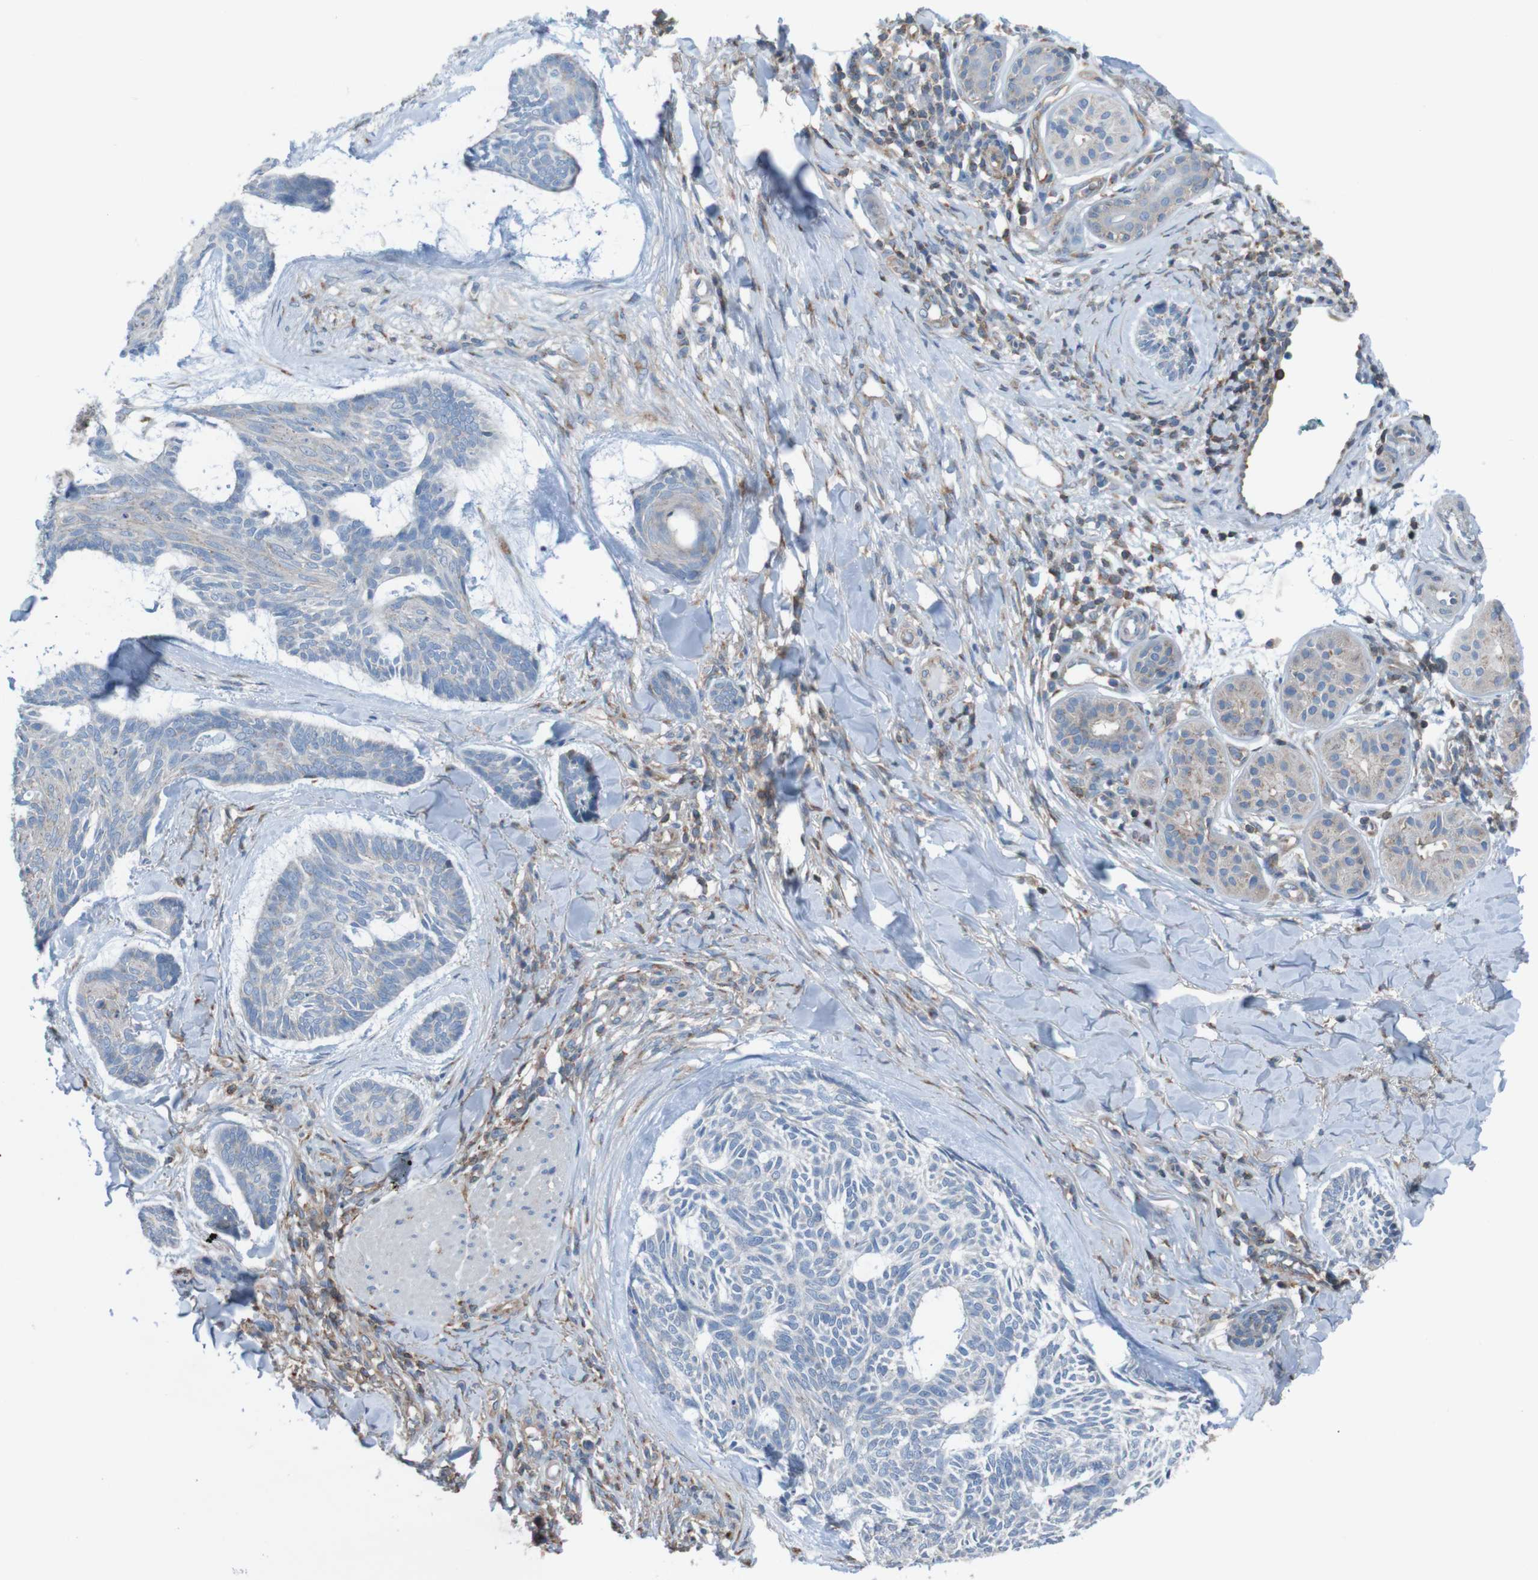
{"staining": {"intensity": "weak", "quantity": "25%-75%", "location": "cytoplasmic/membranous"}, "tissue": "skin cancer", "cell_type": "Tumor cells", "image_type": "cancer", "snomed": [{"axis": "morphology", "description": "Basal cell carcinoma"}, {"axis": "topography", "description": "Skin"}], "caption": "Immunohistochemical staining of human skin cancer (basal cell carcinoma) reveals weak cytoplasmic/membranous protein expression in approximately 25%-75% of tumor cells.", "gene": "MINAR1", "patient": {"sex": "male", "age": 43}}